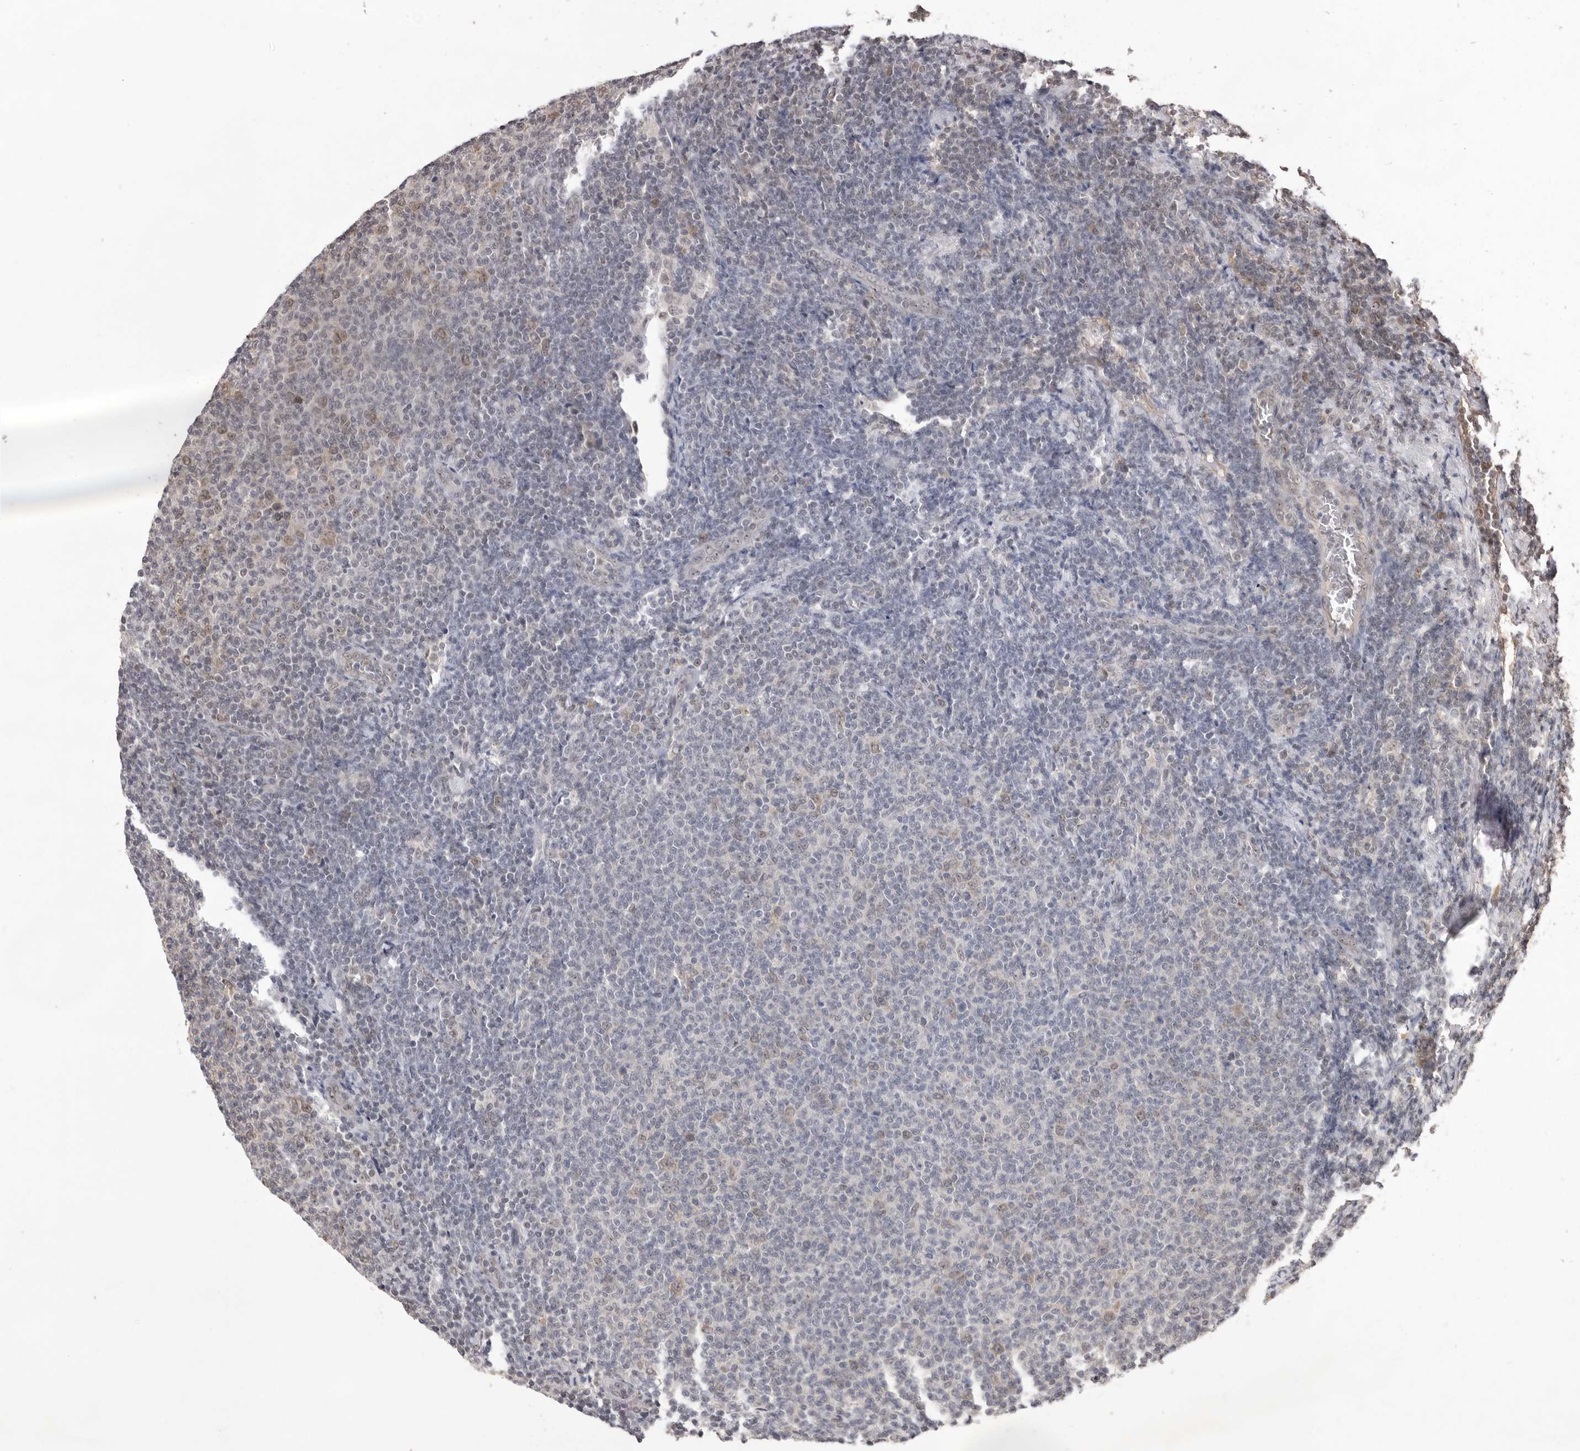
{"staining": {"intensity": "weak", "quantity": "<25%", "location": "cytoplasmic/membranous,nuclear"}, "tissue": "lymphoma", "cell_type": "Tumor cells", "image_type": "cancer", "snomed": [{"axis": "morphology", "description": "Malignant lymphoma, non-Hodgkin's type, Low grade"}, {"axis": "topography", "description": "Lymph node"}], "caption": "High magnification brightfield microscopy of low-grade malignant lymphoma, non-Hodgkin's type stained with DAB (brown) and counterstained with hematoxylin (blue): tumor cells show no significant expression.", "gene": "EXOSC10", "patient": {"sex": "male", "age": 66}}